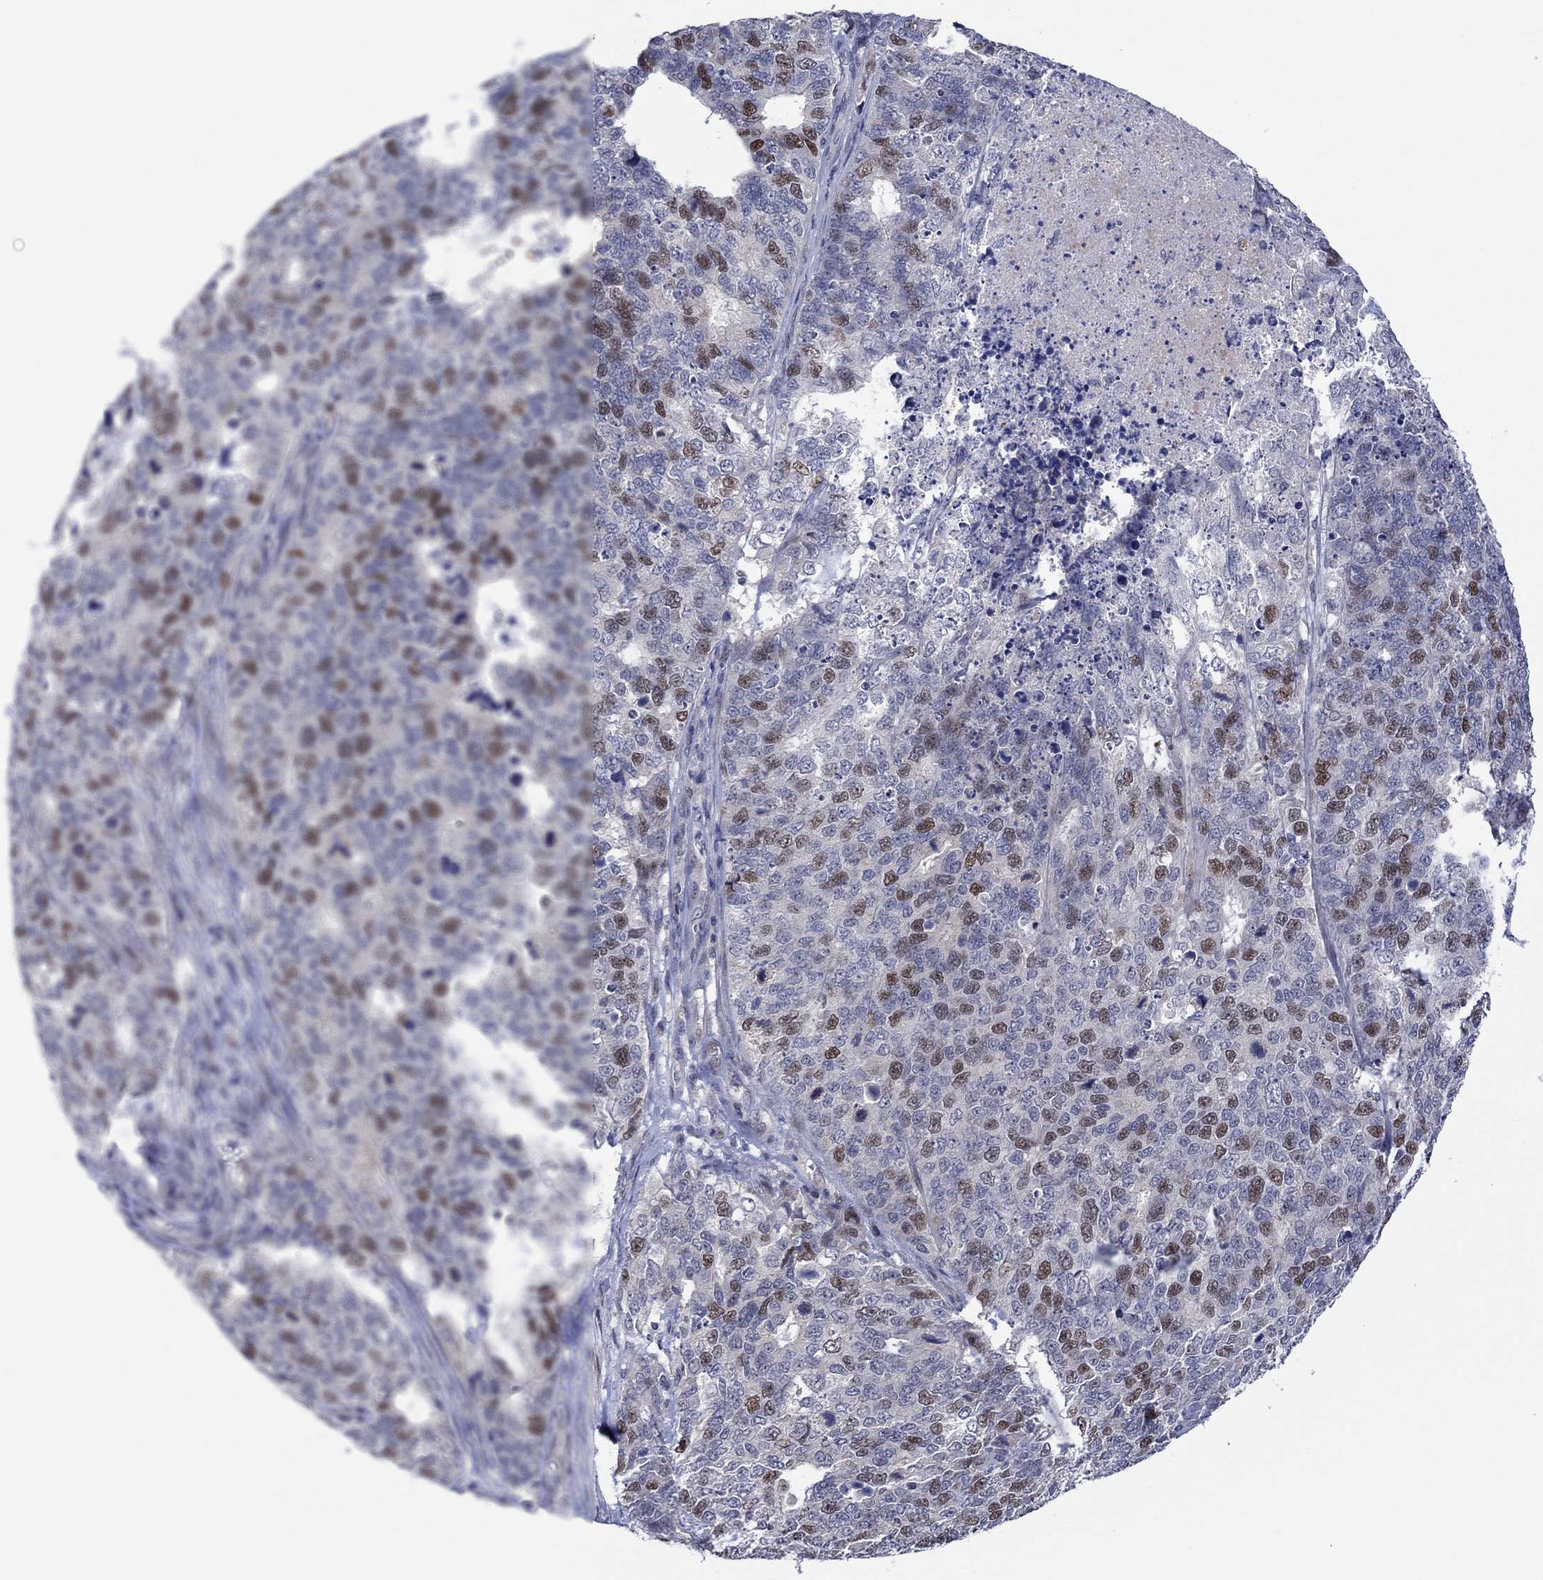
{"staining": {"intensity": "strong", "quantity": "25%-75%", "location": "nuclear"}, "tissue": "cervical cancer", "cell_type": "Tumor cells", "image_type": "cancer", "snomed": [{"axis": "morphology", "description": "Squamous cell carcinoma, NOS"}, {"axis": "topography", "description": "Cervix"}], "caption": "A histopathology image showing strong nuclear positivity in approximately 25%-75% of tumor cells in cervical cancer, as visualized by brown immunohistochemical staining.", "gene": "E2F8", "patient": {"sex": "female", "age": 63}}